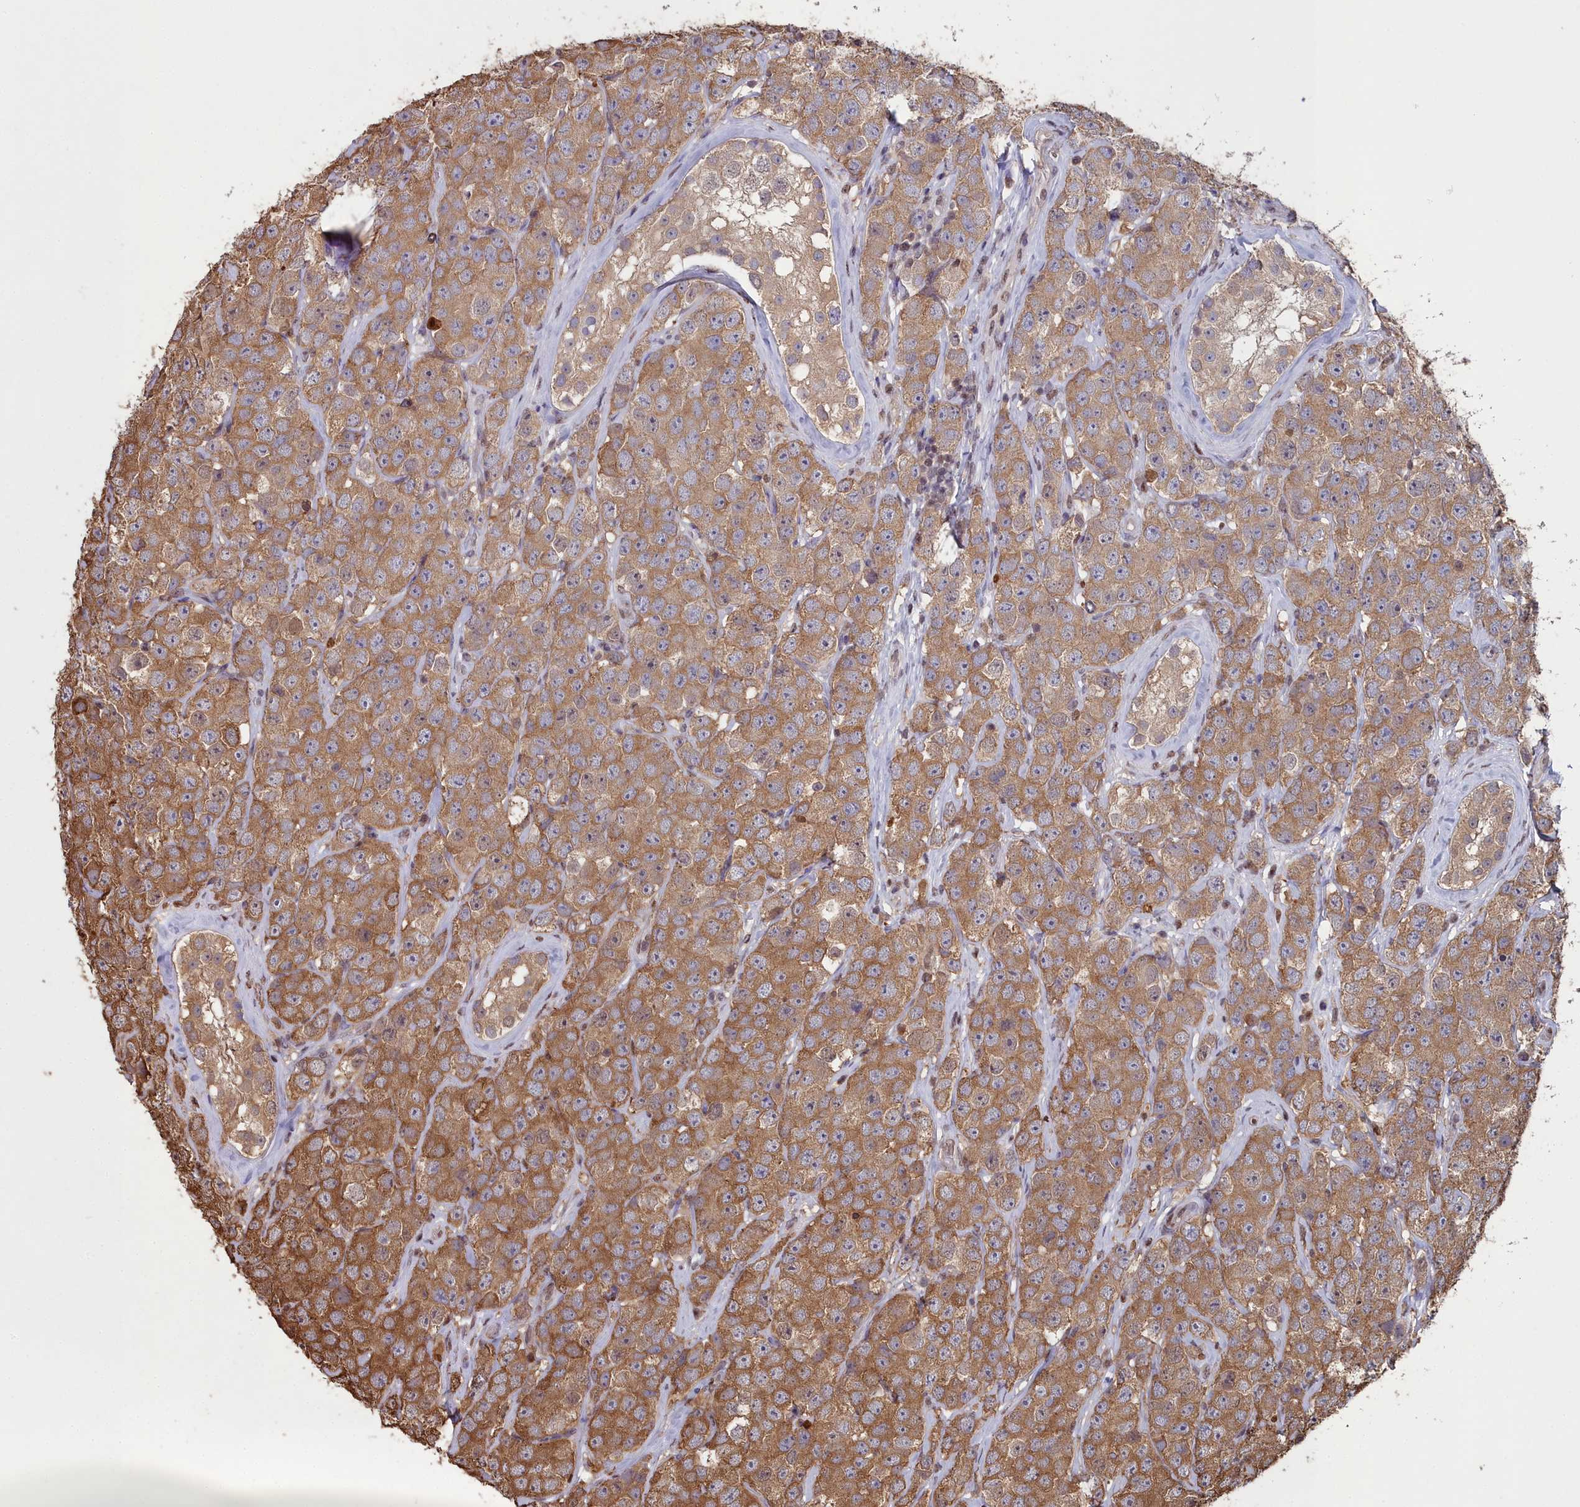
{"staining": {"intensity": "moderate", "quantity": ">75%", "location": "cytoplasmic/membranous"}, "tissue": "testis cancer", "cell_type": "Tumor cells", "image_type": "cancer", "snomed": [{"axis": "morphology", "description": "Seminoma, NOS"}, {"axis": "topography", "description": "Testis"}], "caption": "Seminoma (testis) stained for a protein (brown) demonstrates moderate cytoplasmic/membranous positive staining in approximately >75% of tumor cells.", "gene": "GAPDH", "patient": {"sex": "male", "age": 28}}